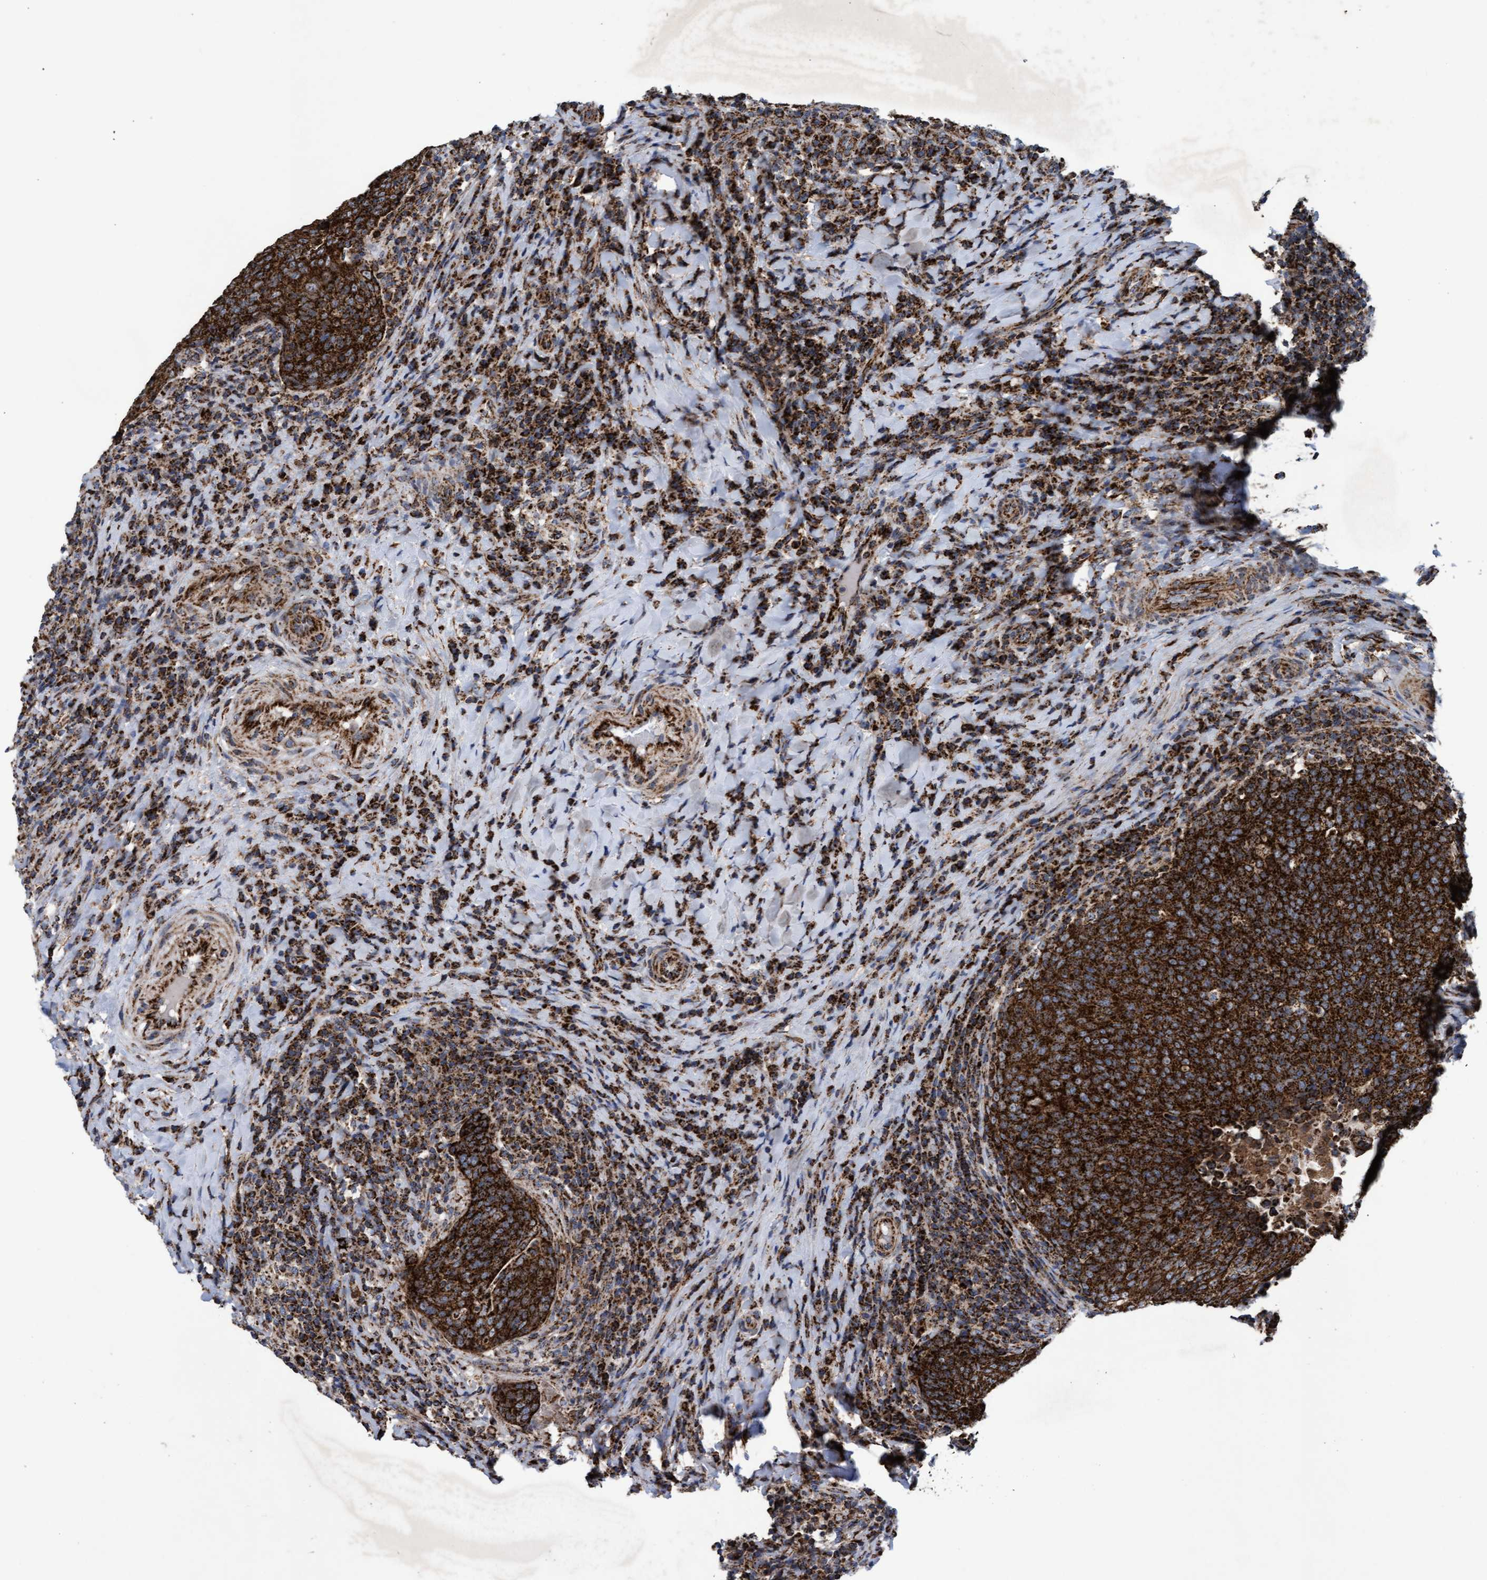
{"staining": {"intensity": "strong", "quantity": ">75%", "location": "cytoplasmic/membranous"}, "tissue": "head and neck cancer", "cell_type": "Tumor cells", "image_type": "cancer", "snomed": [{"axis": "morphology", "description": "Squamous cell carcinoma, NOS"}, {"axis": "morphology", "description": "Squamous cell carcinoma, metastatic, NOS"}, {"axis": "topography", "description": "Lymph node"}, {"axis": "topography", "description": "Head-Neck"}], "caption": "About >75% of tumor cells in human head and neck squamous cell carcinoma show strong cytoplasmic/membranous protein expression as visualized by brown immunohistochemical staining.", "gene": "MRPL38", "patient": {"sex": "male", "age": 62}}